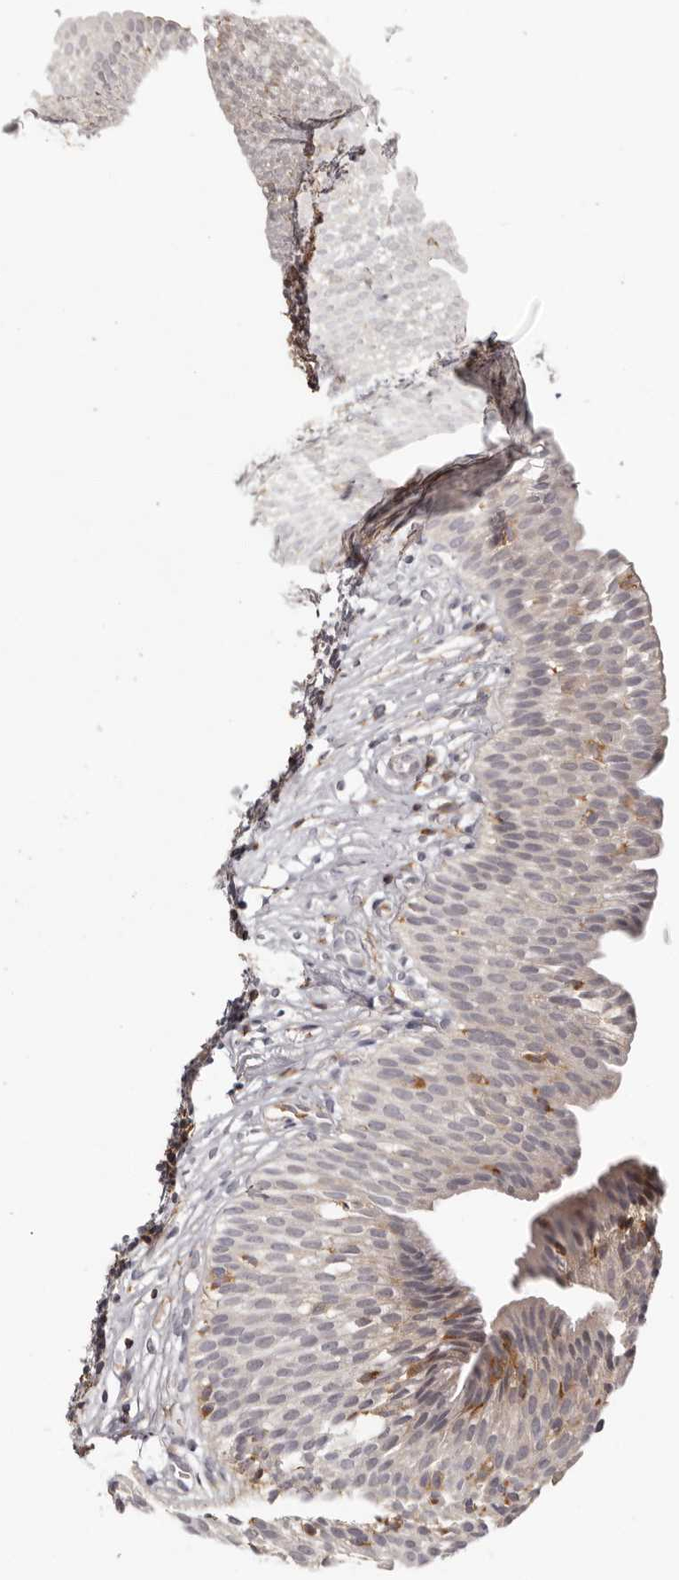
{"staining": {"intensity": "moderate", "quantity": "<25%", "location": "cytoplasmic/membranous"}, "tissue": "urinary bladder", "cell_type": "Urothelial cells", "image_type": "normal", "snomed": [{"axis": "morphology", "description": "Normal tissue, NOS"}, {"axis": "topography", "description": "Urinary bladder"}], "caption": "The image exhibits immunohistochemical staining of benign urinary bladder. There is moderate cytoplasmic/membranous staining is seen in about <25% of urothelial cells. (Brightfield microscopy of DAB IHC at high magnification).", "gene": "ANKRD44", "patient": {"sex": "male", "age": 1}}